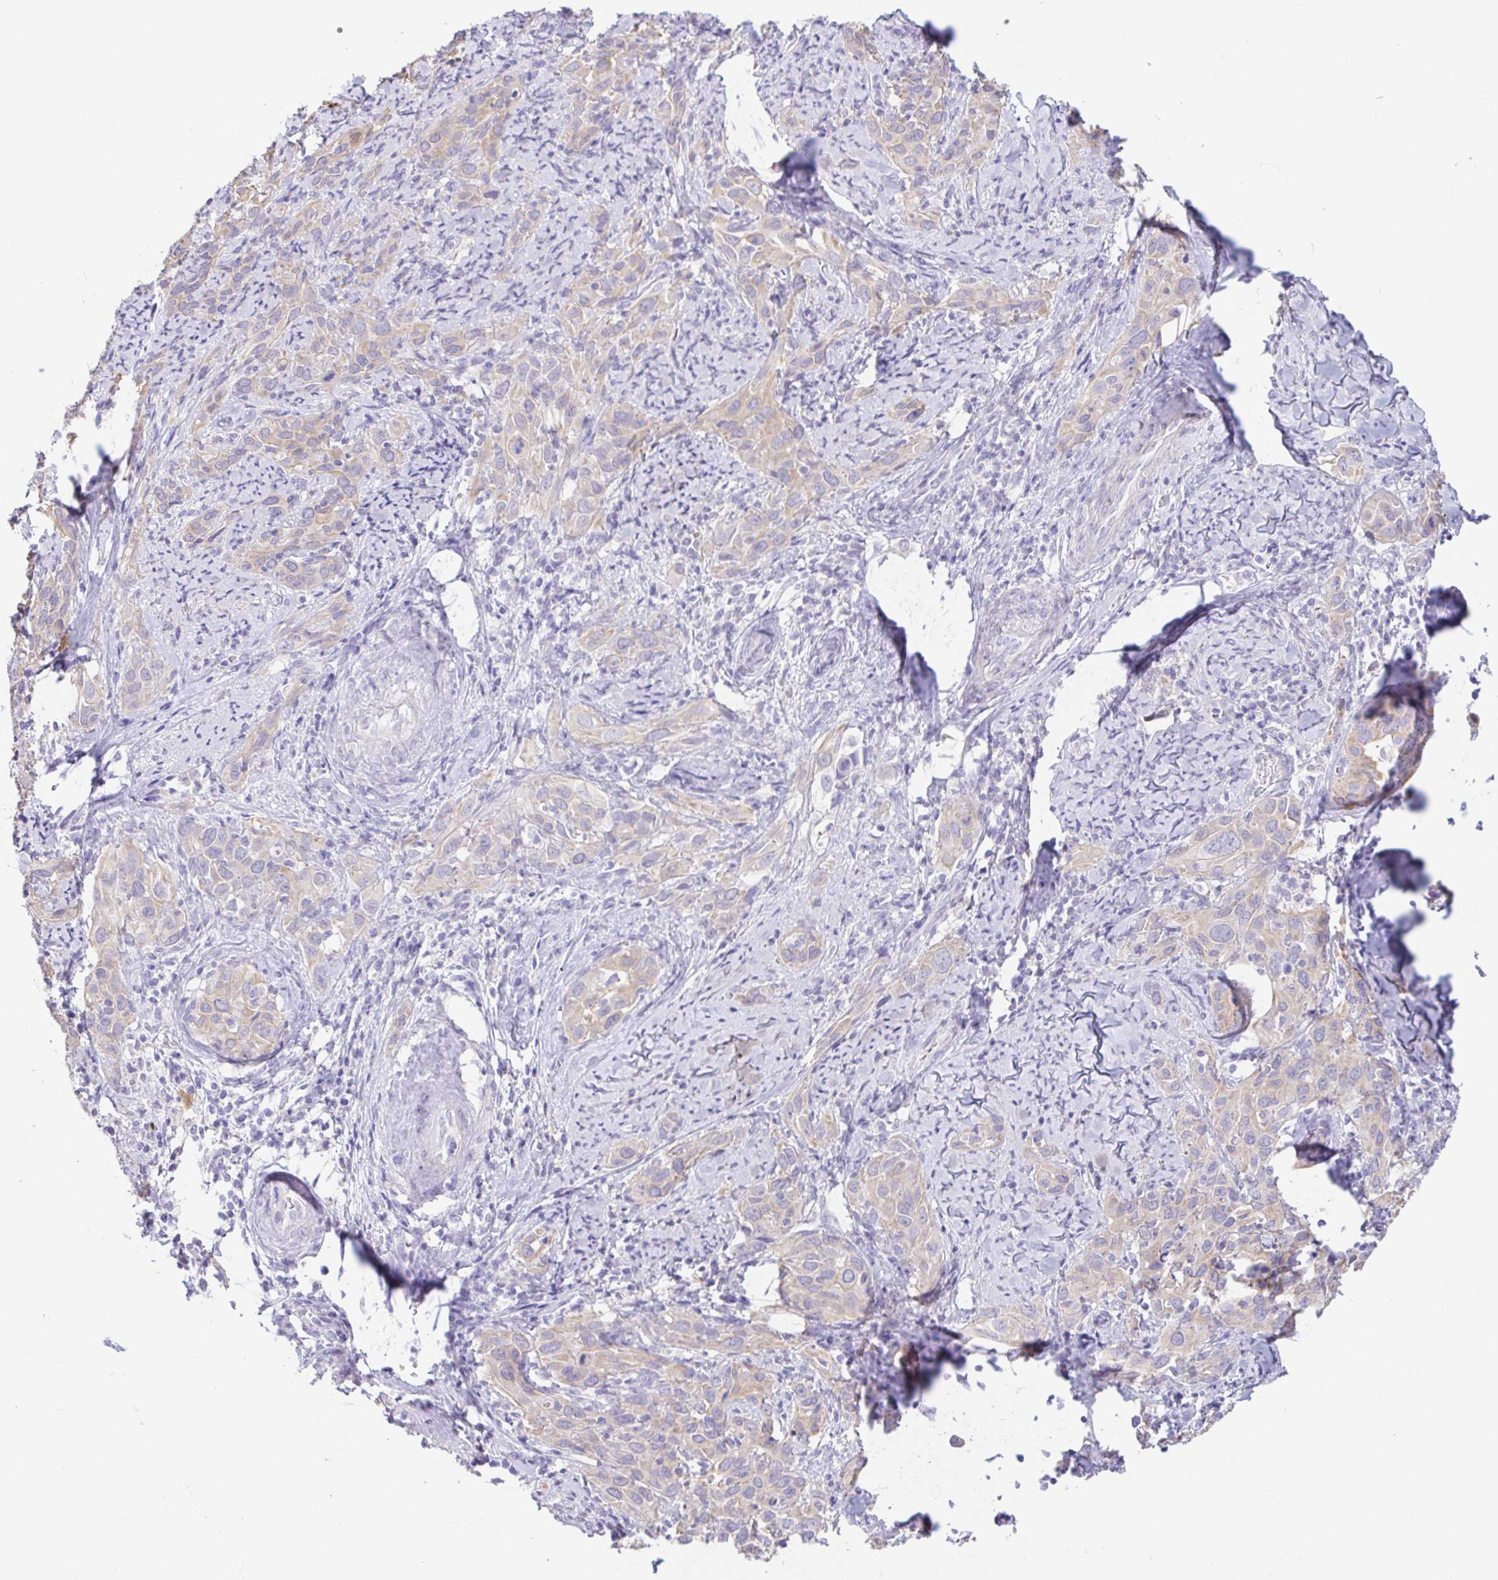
{"staining": {"intensity": "weak", "quantity": "25%-75%", "location": "cytoplasmic/membranous"}, "tissue": "cervical cancer", "cell_type": "Tumor cells", "image_type": "cancer", "snomed": [{"axis": "morphology", "description": "Squamous cell carcinoma, NOS"}, {"axis": "topography", "description": "Cervix"}], "caption": "IHC of cervical cancer displays low levels of weak cytoplasmic/membranous expression in approximately 25%-75% of tumor cells. The staining was performed using DAB (3,3'-diaminobenzidine) to visualize the protein expression in brown, while the nuclei were stained in blue with hematoxylin (Magnification: 20x).", "gene": "FABP3", "patient": {"sex": "female", "age": 51}}